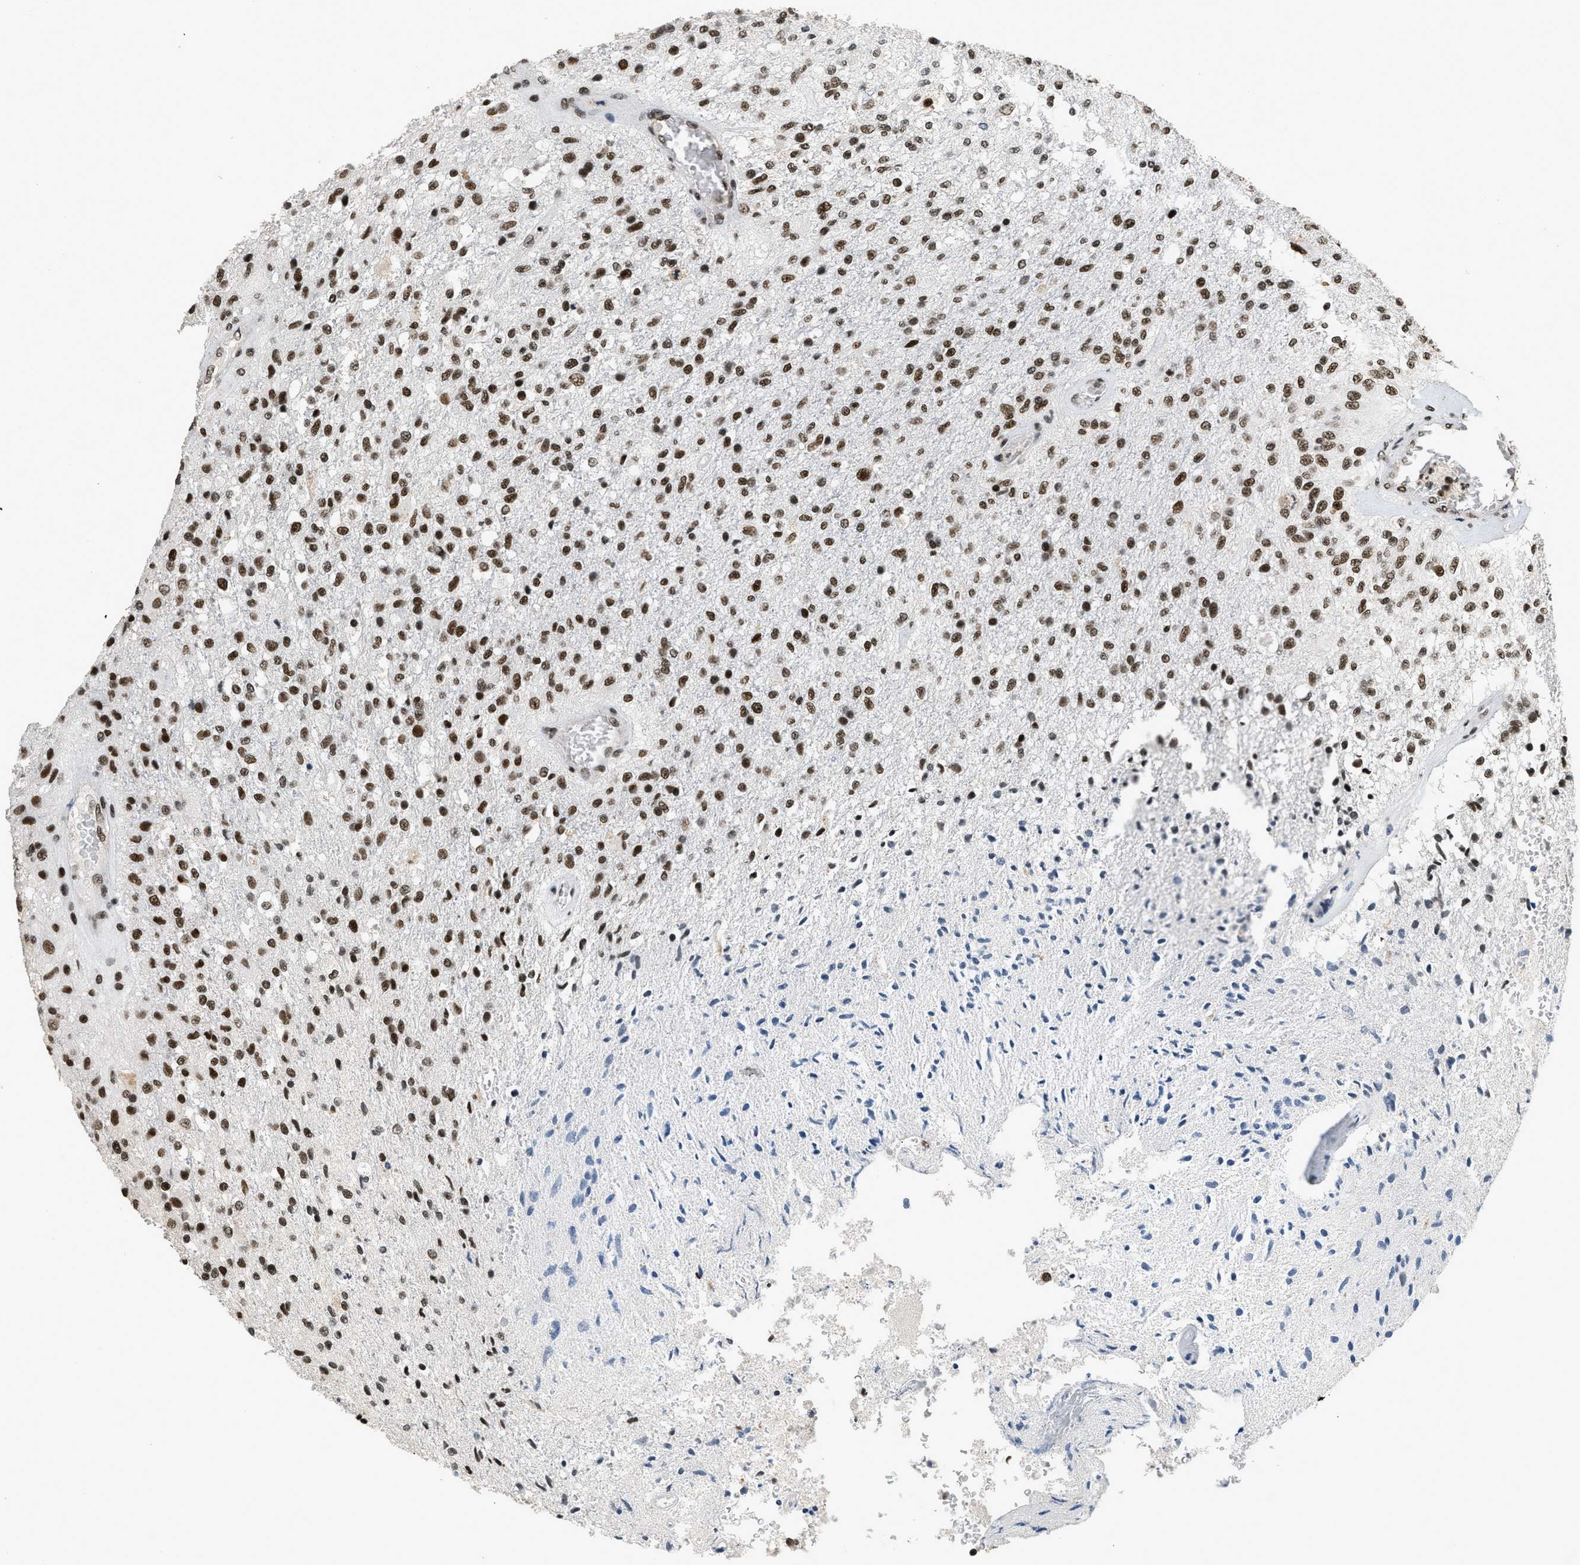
{"staining": {"intensity": "strong", "quantity": ">75%", "location": "nuclear"}, "tissue": "glioma", "cell_type": "Tumor cells", "image_type": "cancer", "snomed": [{"axis": "morphology", "description": "Normal tissue, NOS"}, {"axis": "morphology", "description": "Glioma, malignant, High grade"}, {"axis": "topography", "description": "Cerebral cortex"}], "caption": "A high amount of strong nuclear positivity is appreciated in approximately >75% of tumor cells in glioma tissue.", "gene": "SMARCB1", "patient": {"sex": "male", "age": 77}}